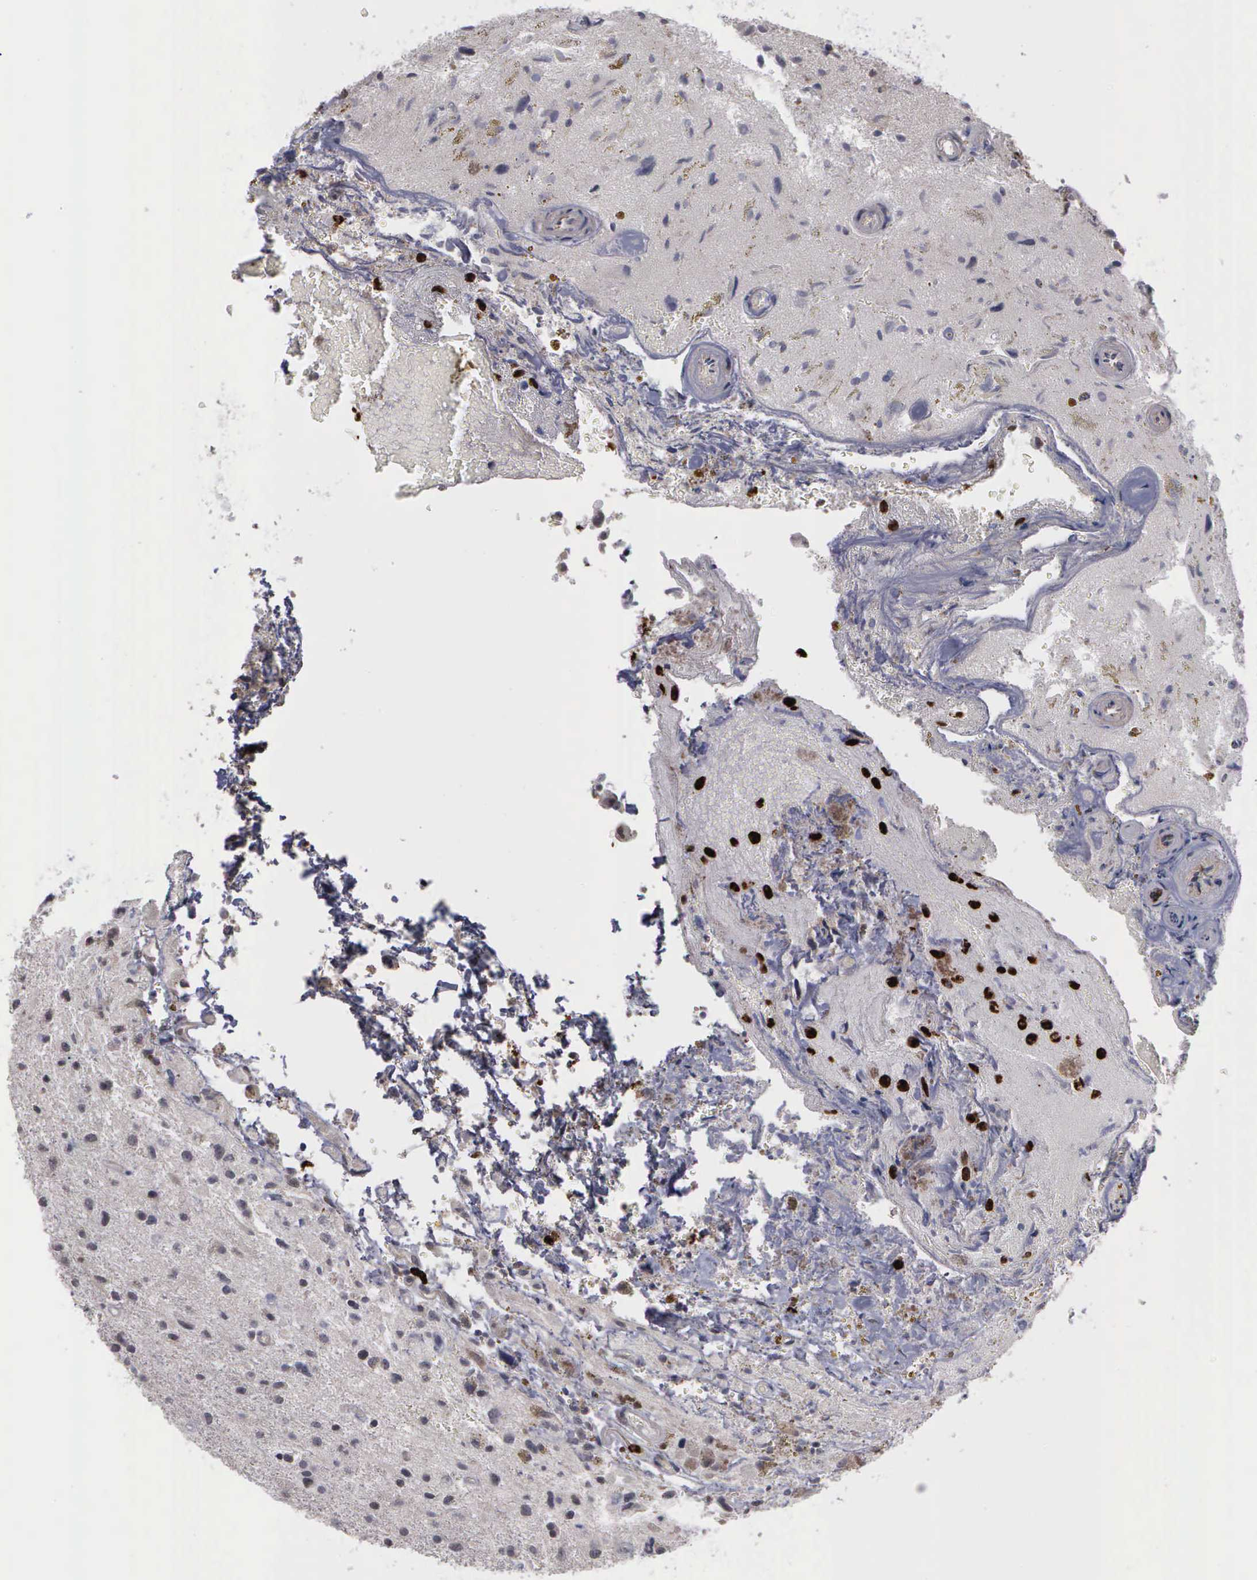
{"staining": {"intensity": "negative", "quantity": "none", "location": "none"}, "tissue": "glioma", "cell_type": "Tumor cells", "image_type": "cancer", "snomed": [{"axis": "morphology", "description": "Glioma, malignant, High grade"}, {"axis": "topography", "description": "Brain"}], "caption": "The immunohistochemistry (IHC) micrograph has no significant staining in tumor cells of glioma tissue.", "gene": "MMP9", "patient": {"sex": "male", "age": 48}}